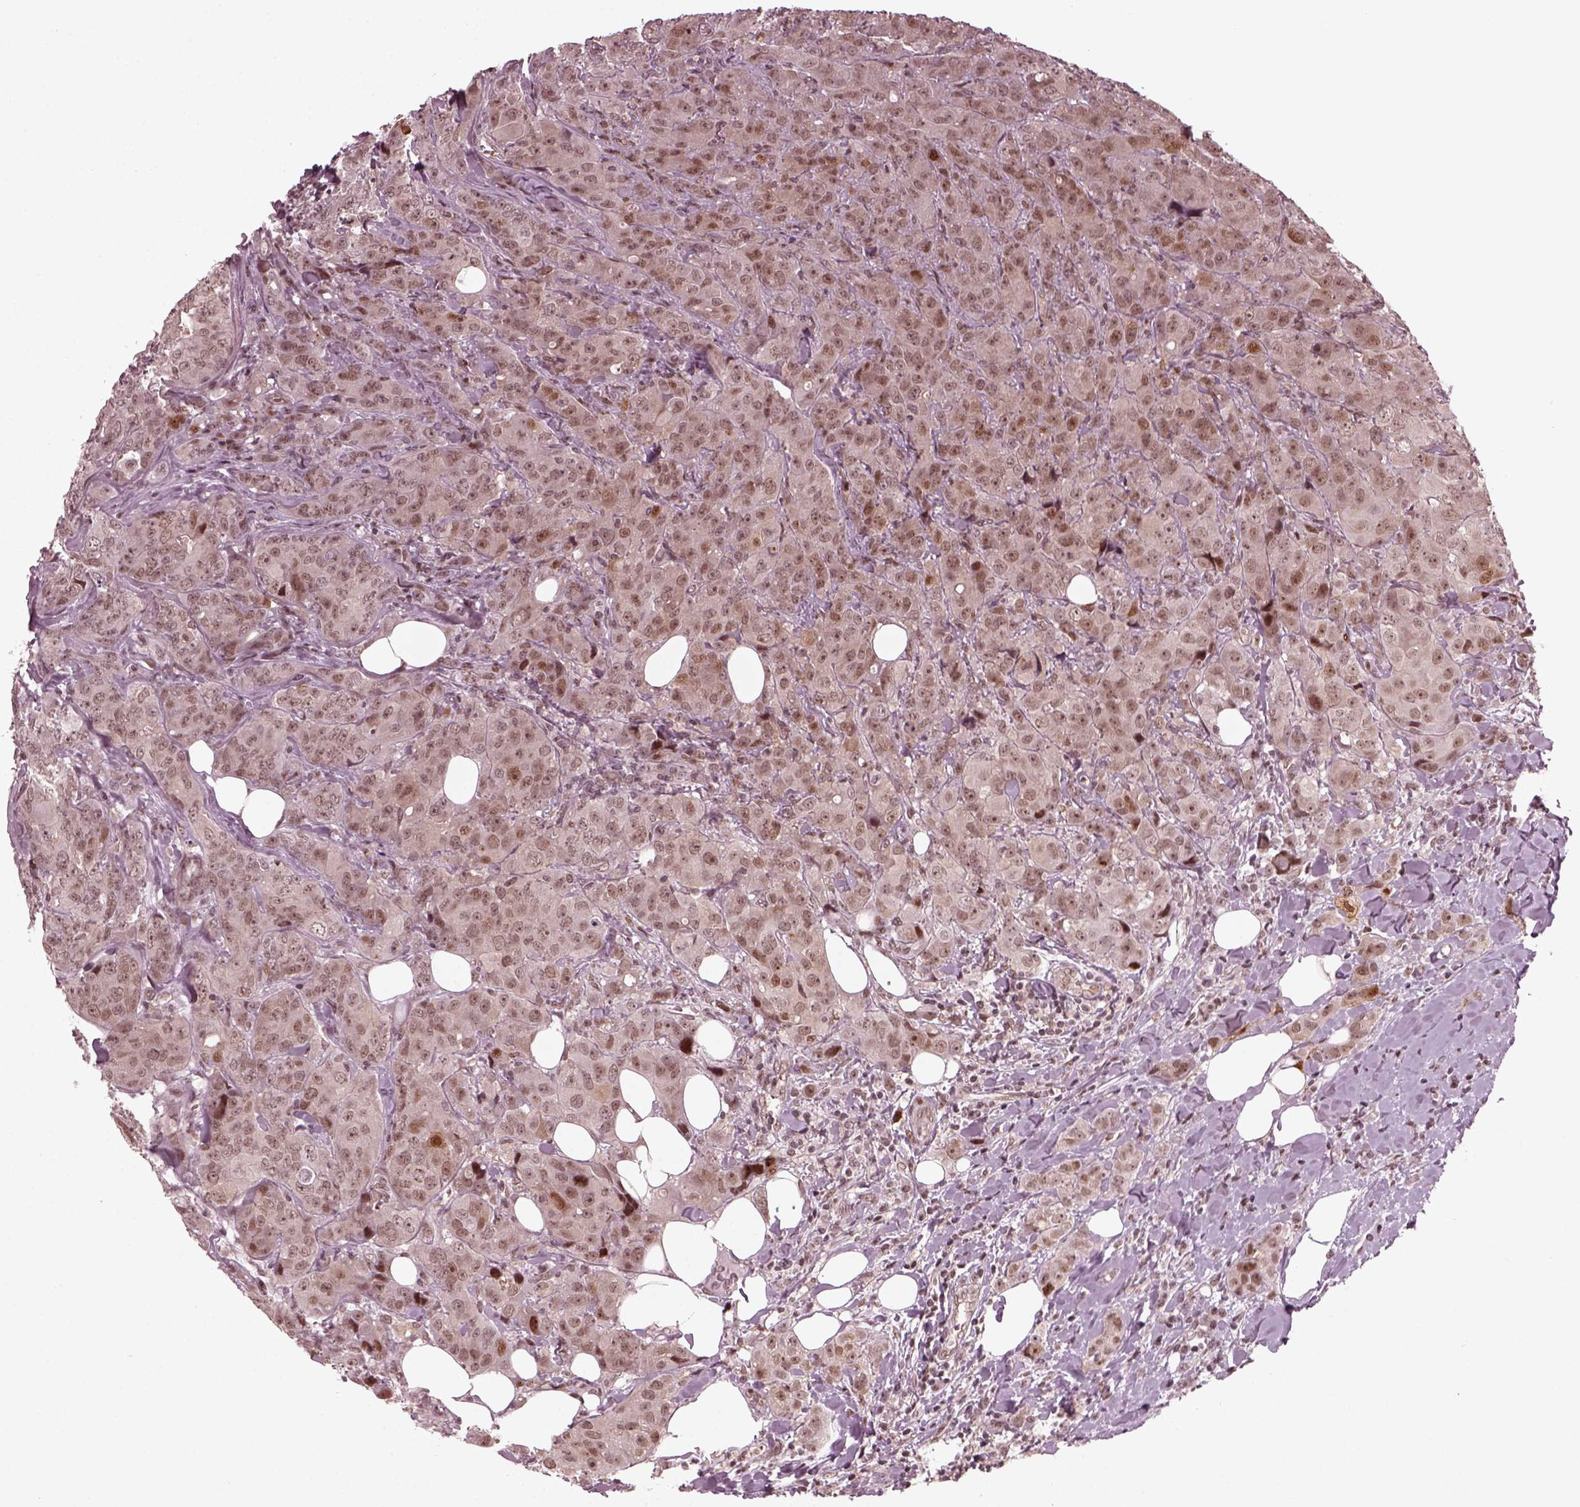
{"staining": {"intensity": "moderate", "quantity": "25%-75%", "location": "cytoplasmic/membranous,nuclear"}, "tissue": "breast cancer", "cell_type": "Tumor cells", "image_type": "cancer", "snomed": [{"axis": "morphology", "description": "Duct carcinoma"}, {"axis": "topography", "description": "Breast"}], "caption": "Immunohistochemical staining of breast invasive ductal carcinoma demonstrates moderate cytoplasmic/membranous and nuclear protein staining in approximately 25%-75% of tumor cells.", "gene": "TRIB3", "patient": {"sex": "female", "age": 43}}